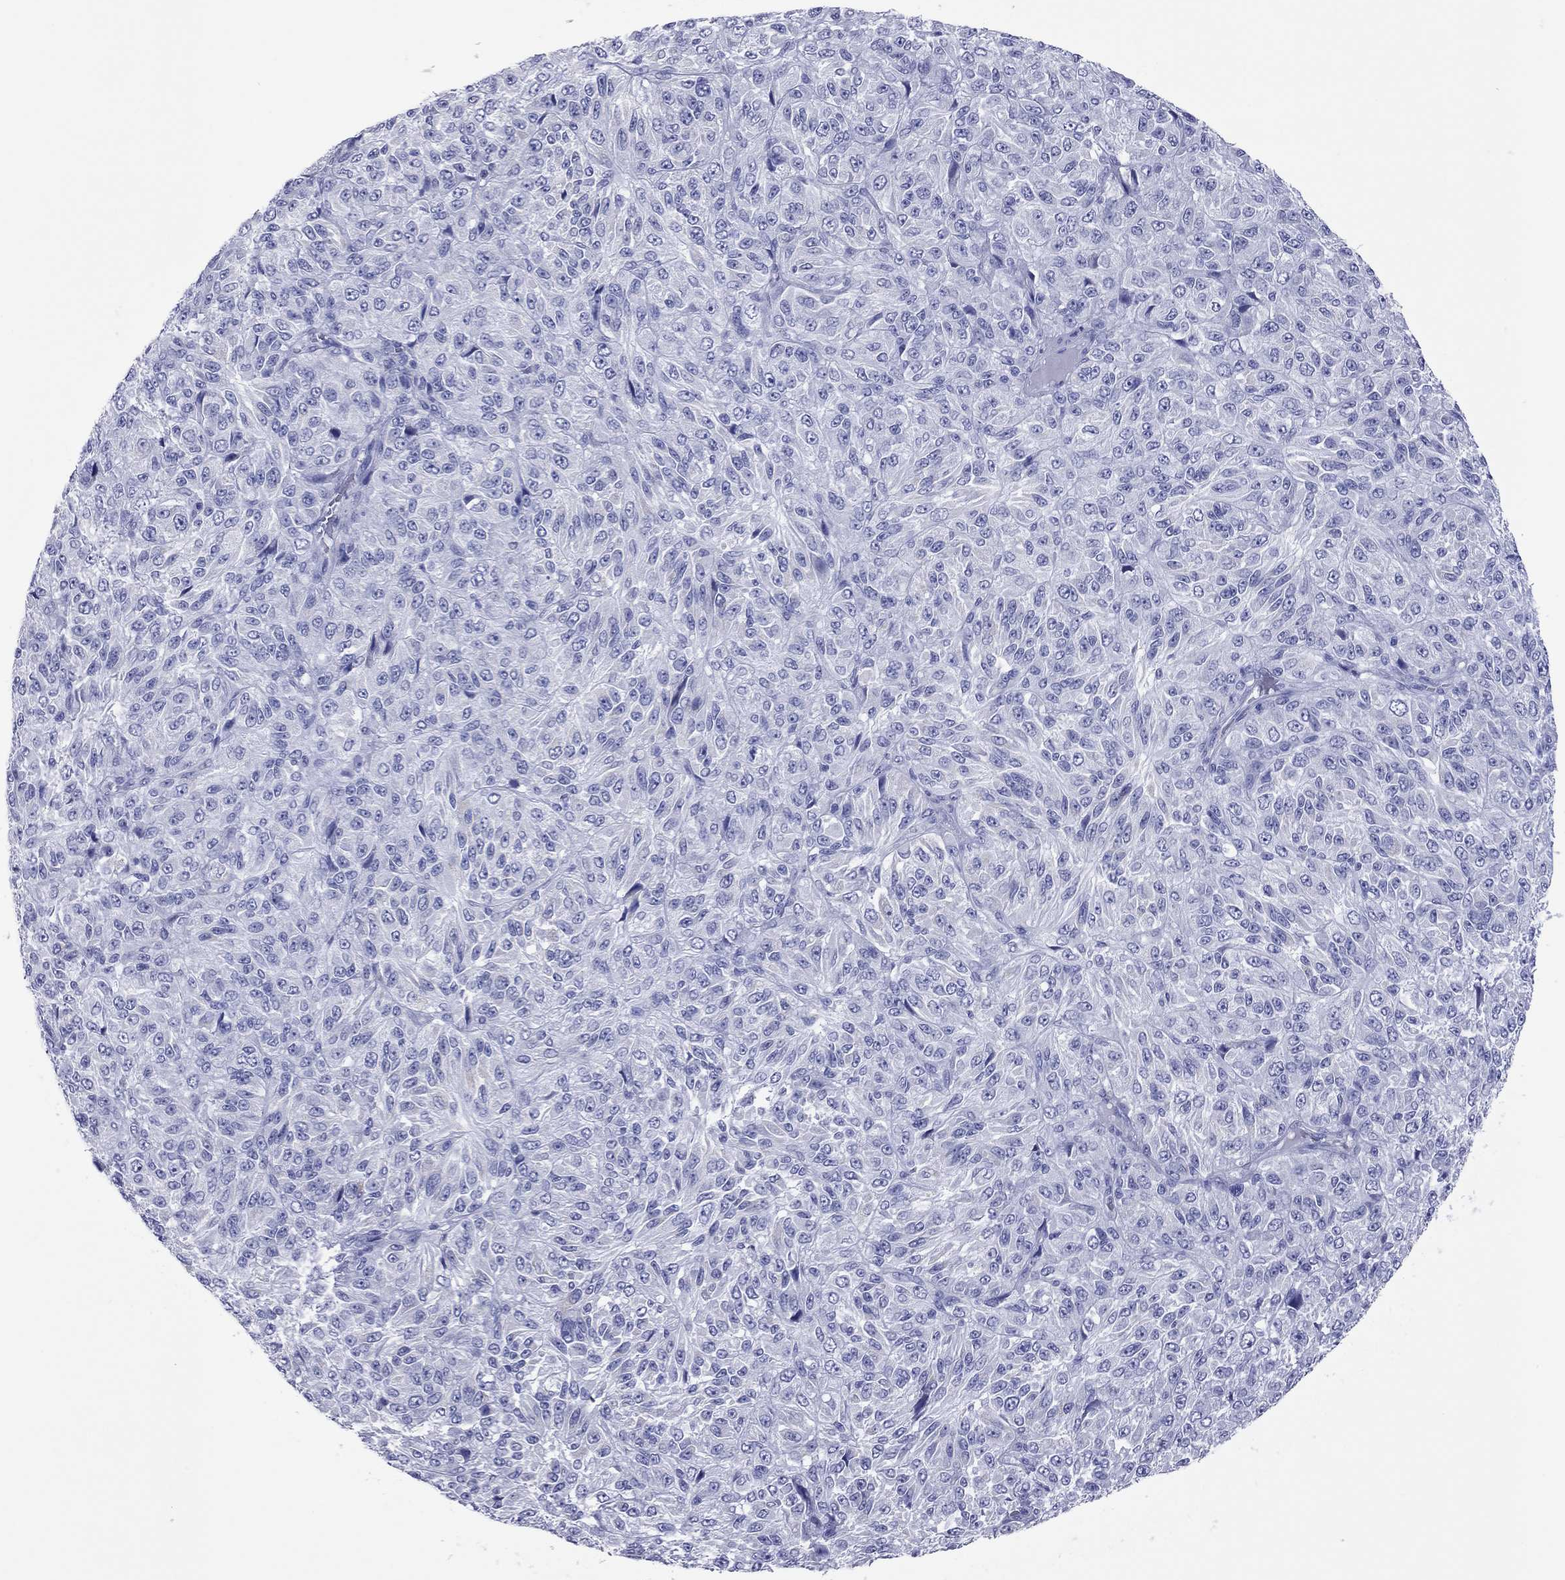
{"staining": {"intensity": "negative", "quantity": "none", "location": "none"}, "tissue": "melanoma", "cell_type": "Tumor cells", "image_type": "cancer", "snomed": [{"axis": "morphology", "description": "Malignant melanoma, Metastatic site"}, {"axis": "topography", "description": "Brain"}], "caption": "Immunohistochemical staining of malignant melanoma (metastatic site) demonstrates no significant expression in tumor cells.", "gene": "VSIG10", "patient": {"sex": "female", "age": 56}}